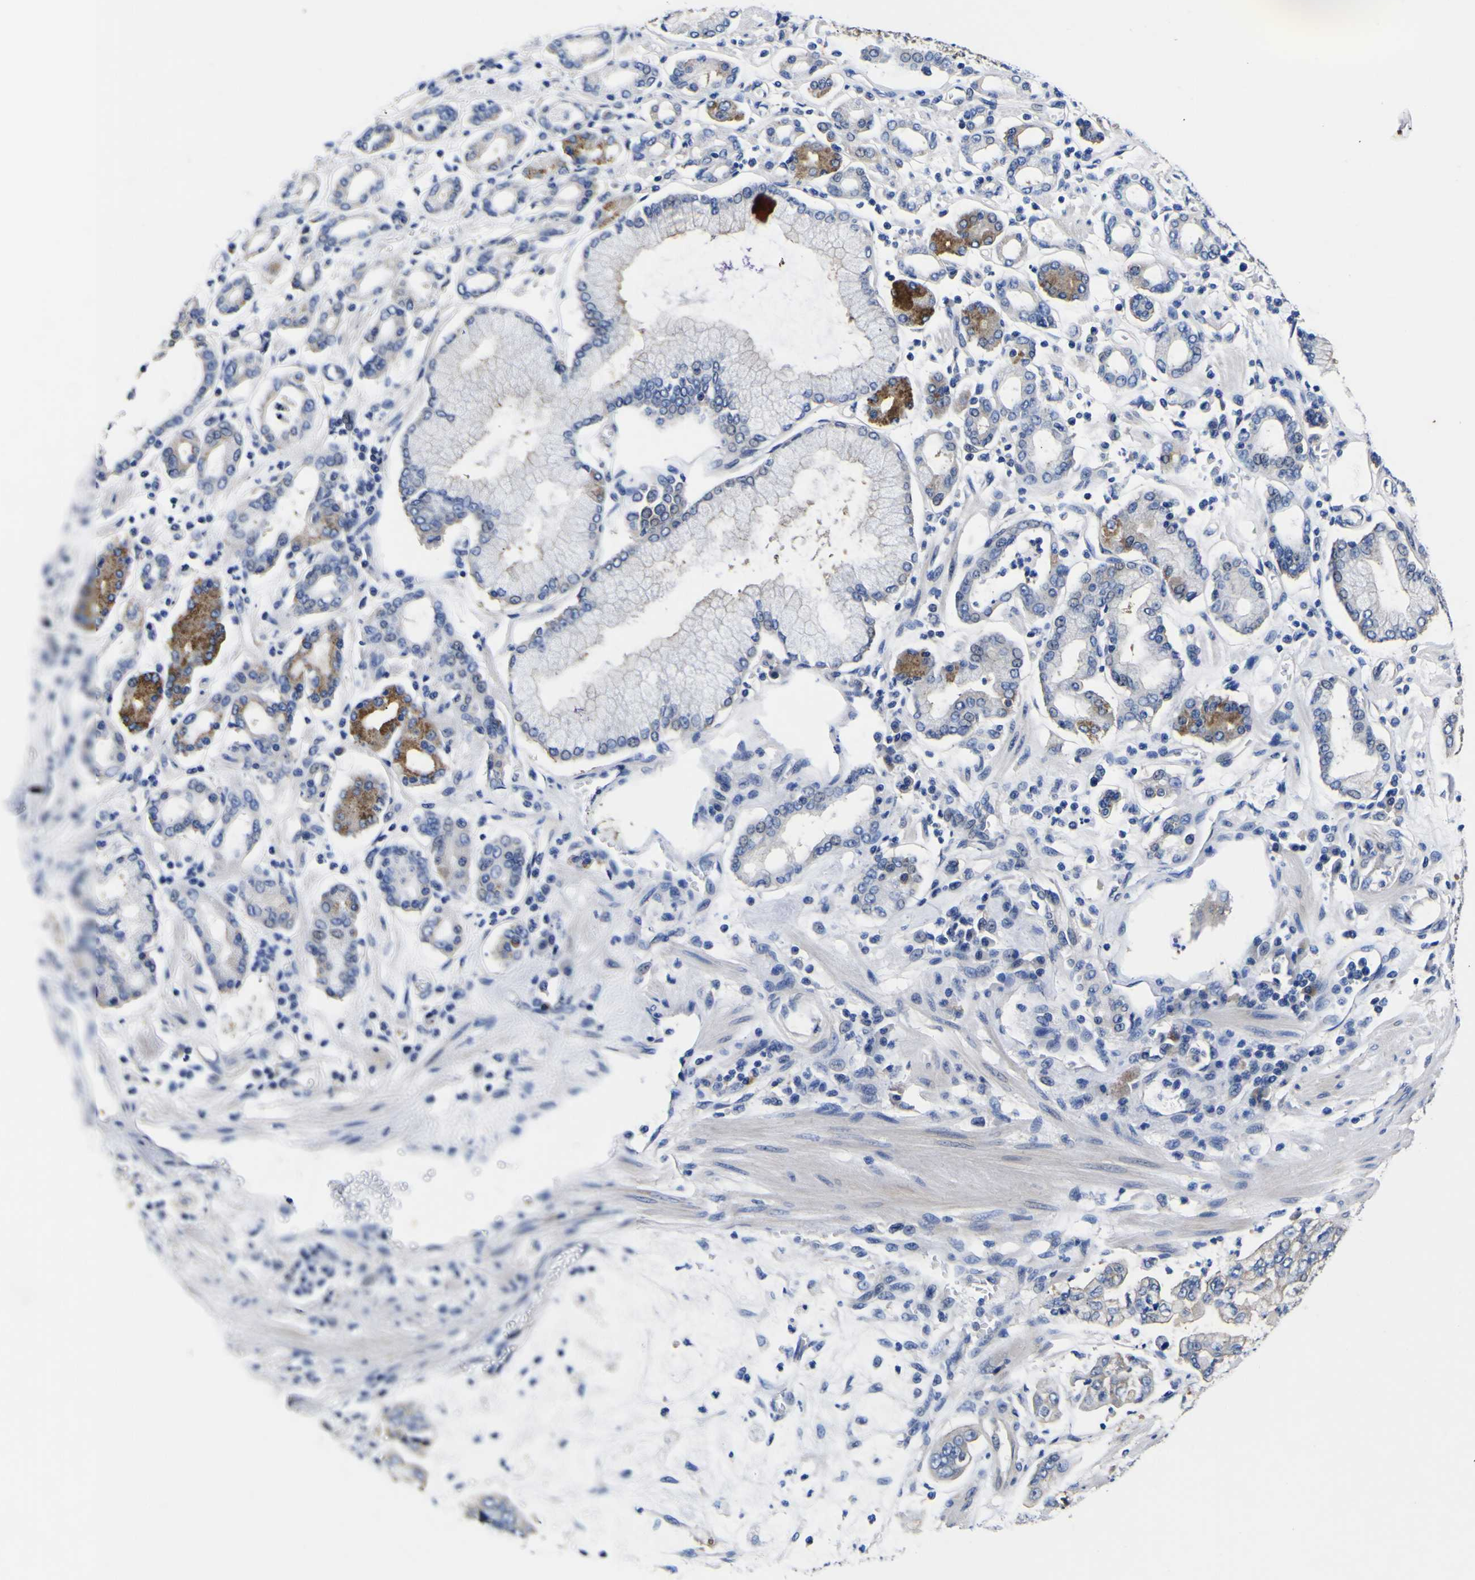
{"staining": {"intensity": "moderate", "quantity": "<25%", "location": "cytoplasmic/membranous"}, "tissue": "stomach cancer", "cell_type": "Tumor cells", "image_type": "cancer", "snomed": [{"axis": "morphology", "description": "Adenocarcinoma, NOS"}, {"axis": "topography", "description": "Stomach"}], "caption": "Human stomach cancer stained with a protein marker reveals moderate staining in tumor cells.", "gene": "VASN", "patient": {"sex": "male", "age": 76}}